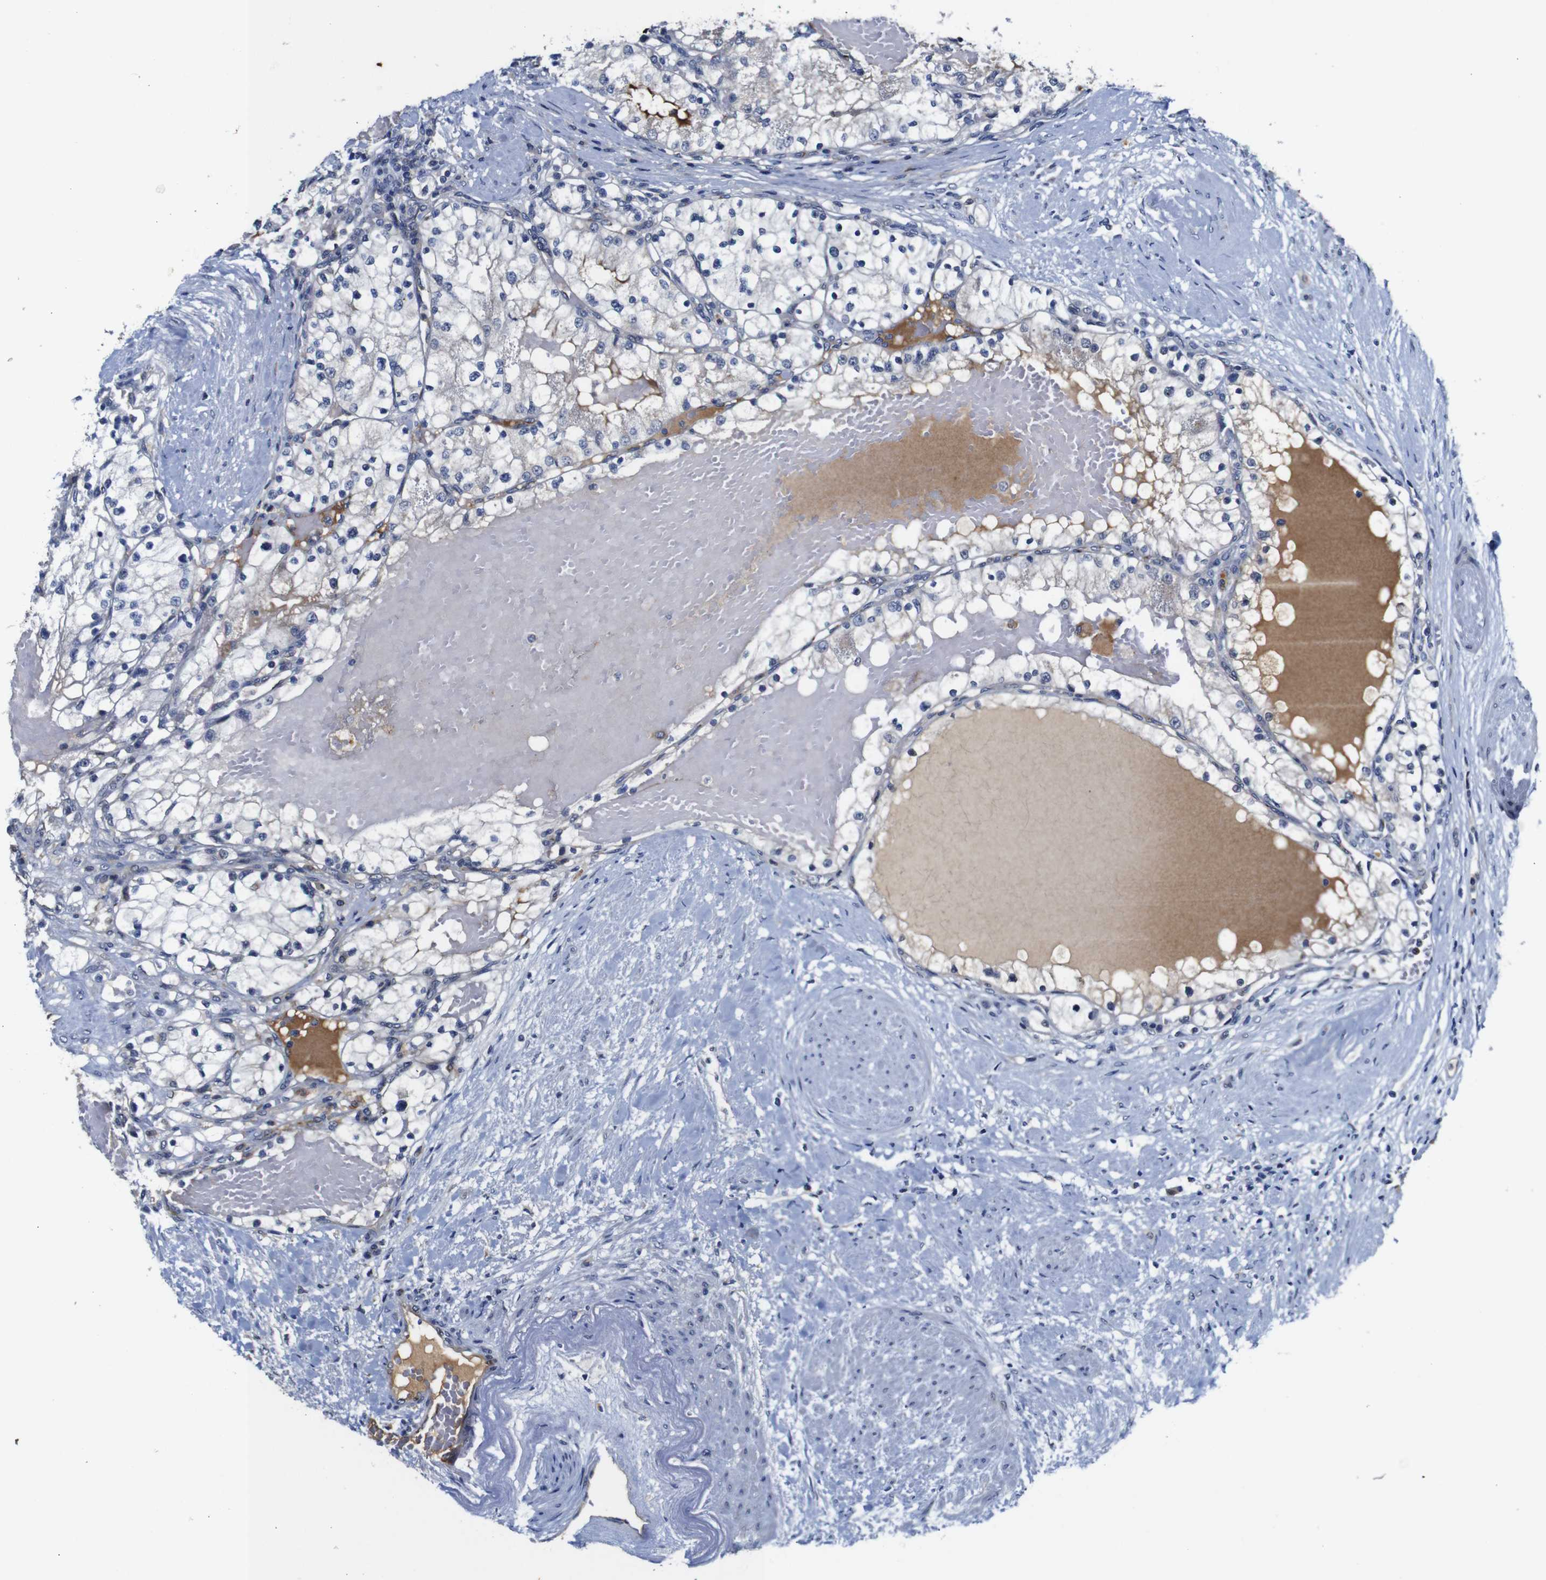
{"staining": {"intensity": "negative", "quantity": "none", "location": "none"}, "tissue": "renal cancer", "cell_type": "Tumor cells", "image_type": "cancer", "snomed": [{"axis": "morphology", "description": "Adenocarcinoma, NOS"}, {"axis": "topography", "description": "Kidney"}], "caption": "Micrograph shows no significant protein positivity in tumor cells of renal cancer.", "gene": "FURIN", "patient": {"sex": "male", "age": 68}}